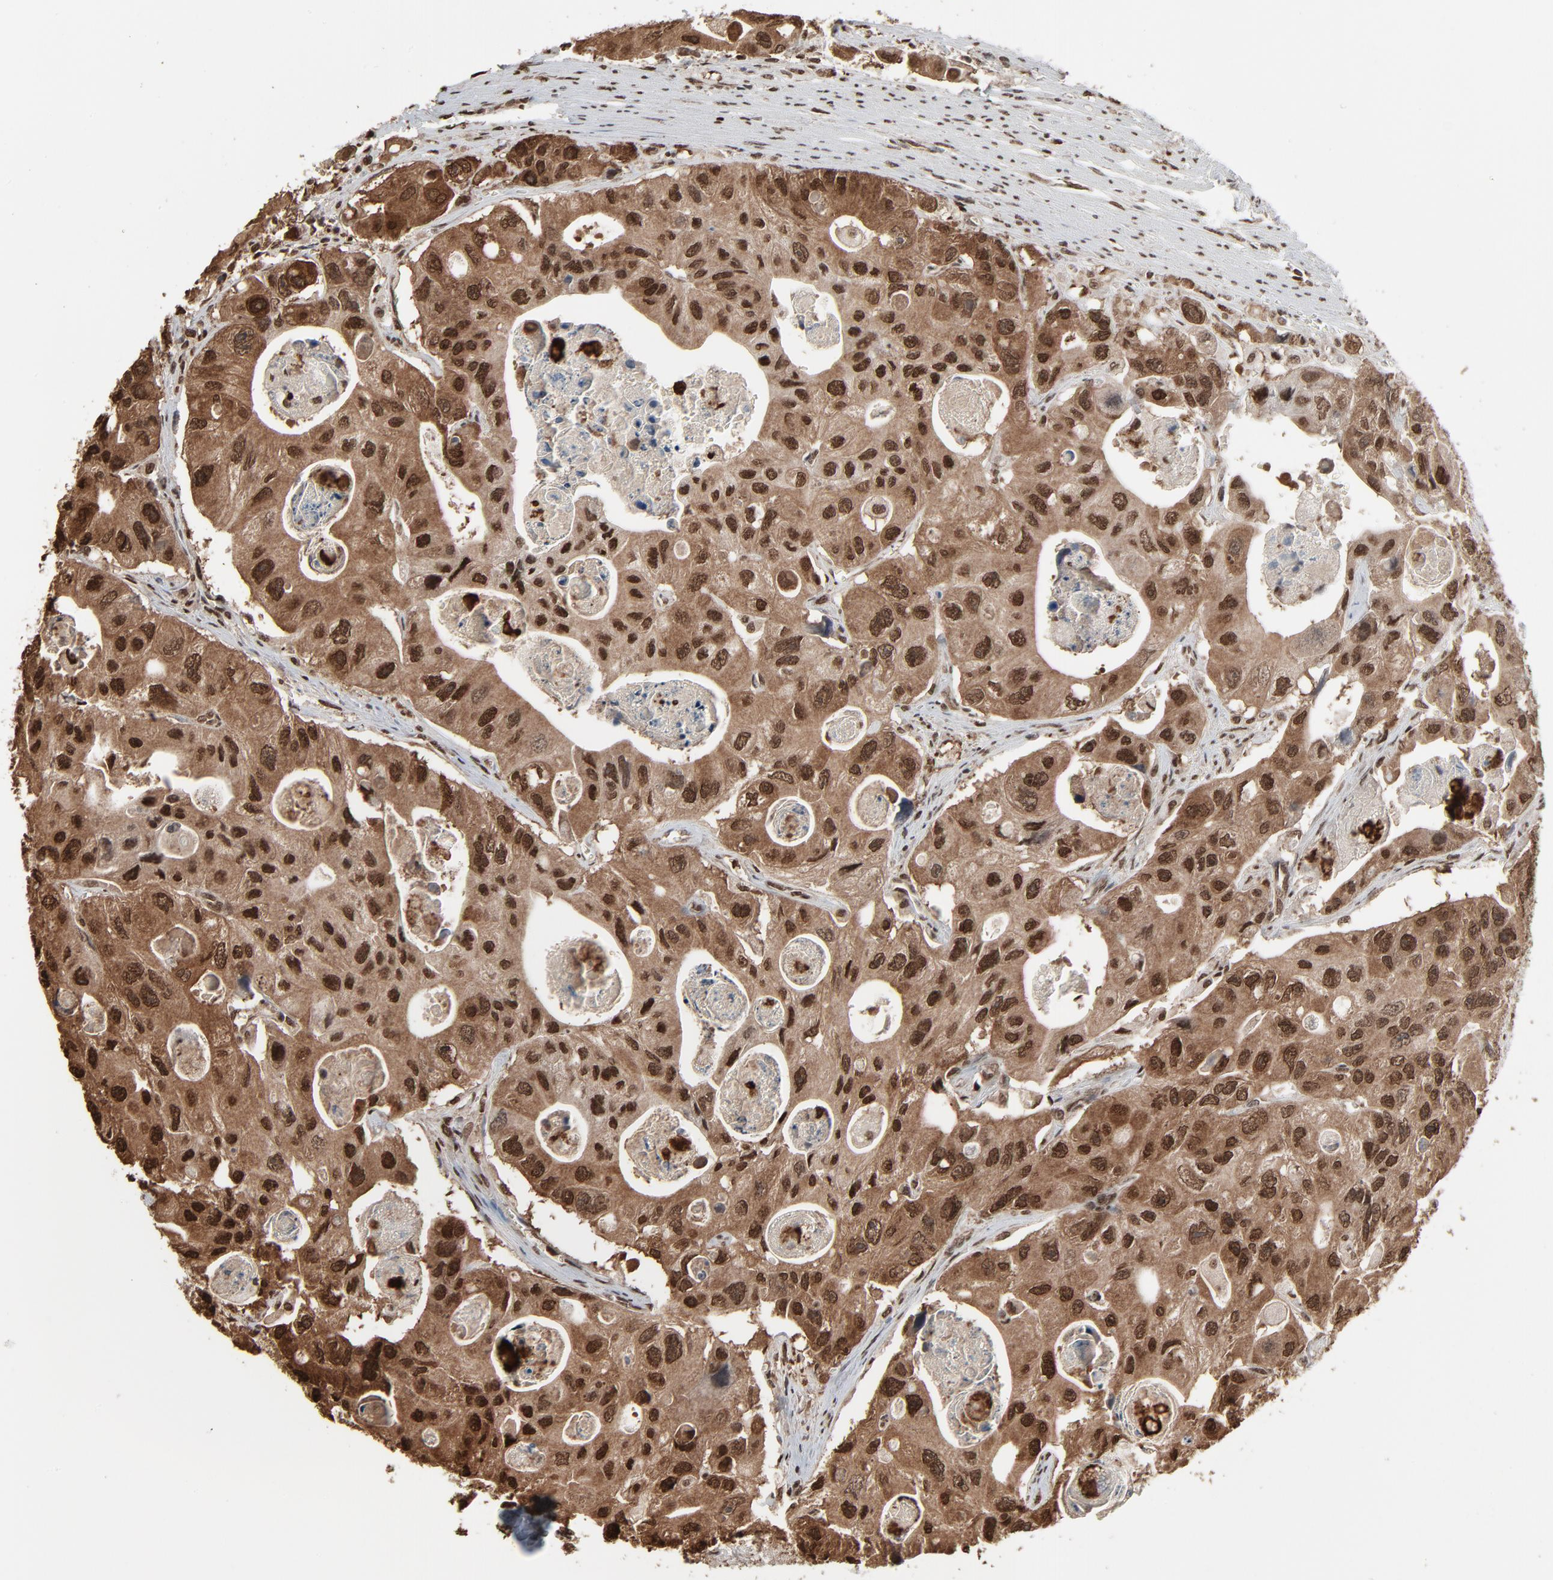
{"staining": {"intensity": "strong", "quantity": ">75%", "location": "cytoplasmic/membranous,nuclear"}, "tissue": "colorectal cancer", "cell_type": "Tumor cells", "image_type": "cancer", "snomed": [{"axis": "morphology", "description": "Adenocarcinoma, NOS"}, {"axis": "topography", "description": "Colon"}], "caption": "Human colorectal adenocarcinoma stained with a protein marker demonstrates strong staining in tumor cells.", "gene": "MEIS2", "patient": {"sex": "female", "age": 46}}